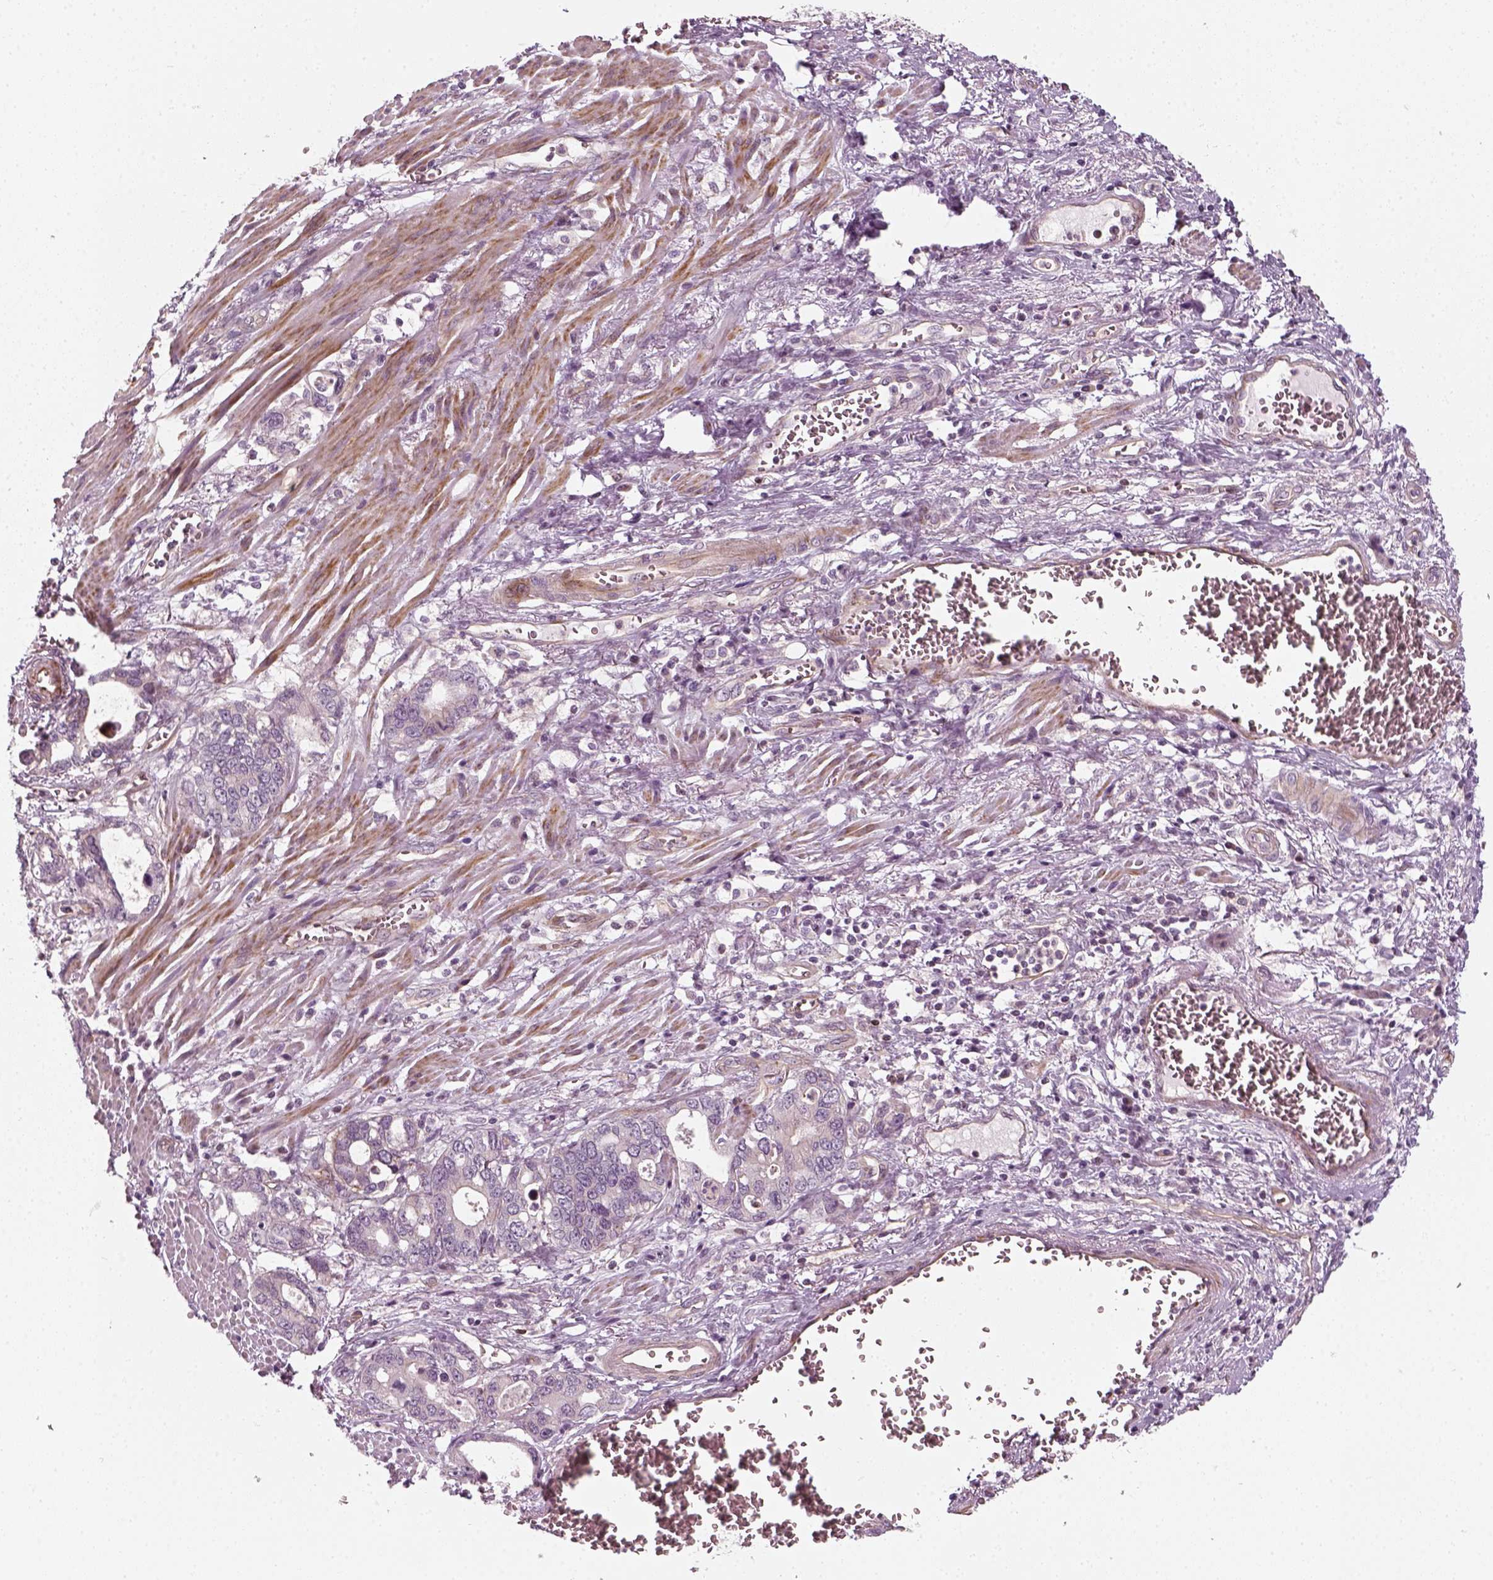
{"staining": {"intensity": "negative", "quantity": "none", "location": "none"}, "tissue": "stomach cancer", "cell_type": "Tumor cells", "image_type": "cancer", "snomed": [{"axis": "morphology", "description": "Normal tissue, NOS"}, {"axis": "morphology", "description": "Adenocarcinoma, NOS"}, {"axis": "topography", "description": "Esophagus"}, {"axis": "topography", "description": "Stomach, upper"}], "caption": "This is an IHC histopathology image of human stomach cancer (adenocarcinoma). There is no staining in tumor cells.", "gene": "DNASE1L1", "patient": {"sex": "male", "age": 74}}